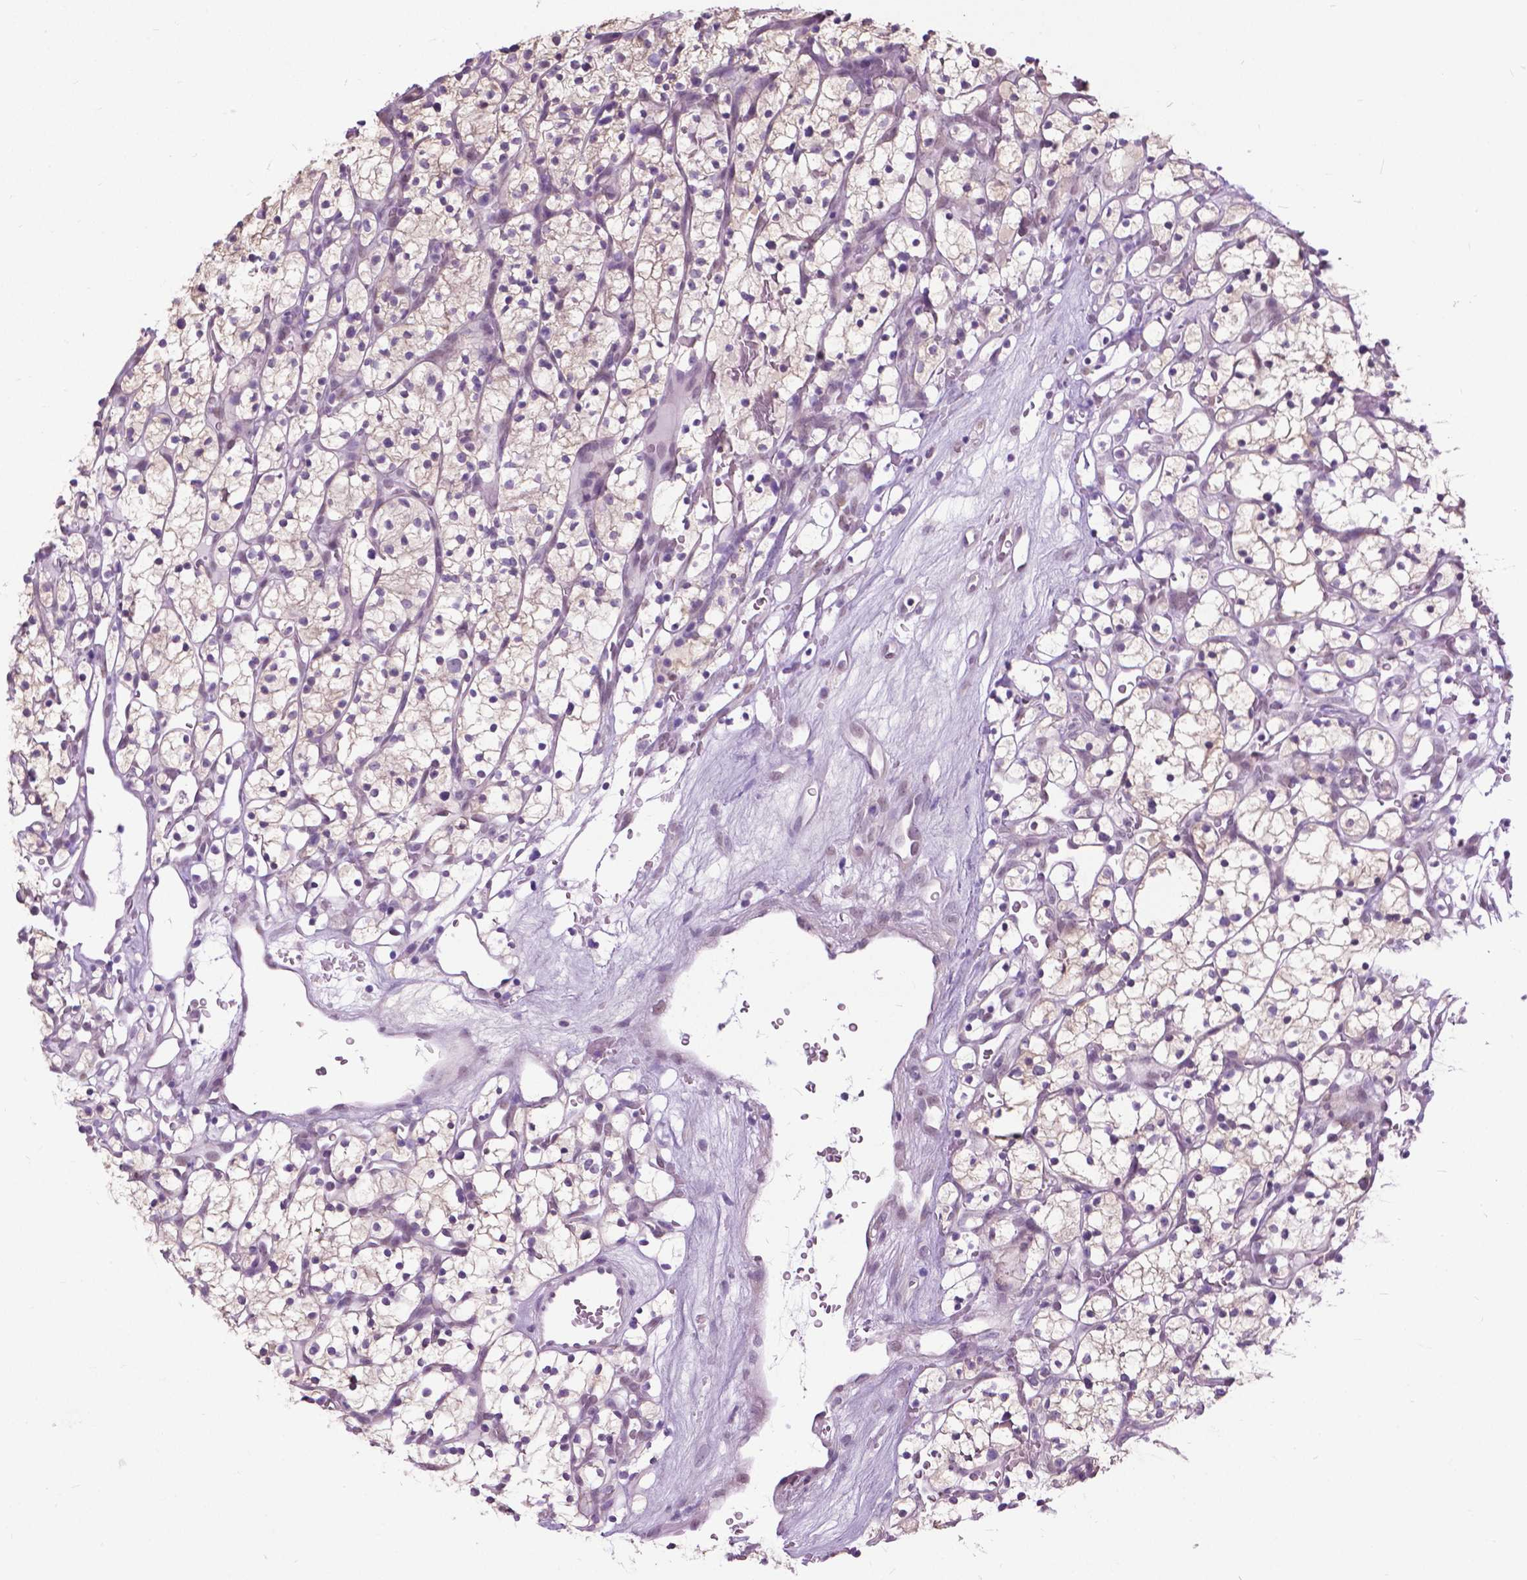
{"staining": {"intensity": "negative", "quantity": "none", "location": "none"}, "tissue": "renal cancer", "cell_type": "Tumor cells", "image_type": "cancer", "snomed": [{"axis": "morphology", "description": "Adenocarcinoma, NOS"}, {"axis": "topography", "description": "Kidney"}], "caption": "The micrograph reveals no significant staining in tumor cells of renal cancer (adenocarcinoma).", "gene": "APCDD1L", "patient": {"sex": "female", "age": 64}}